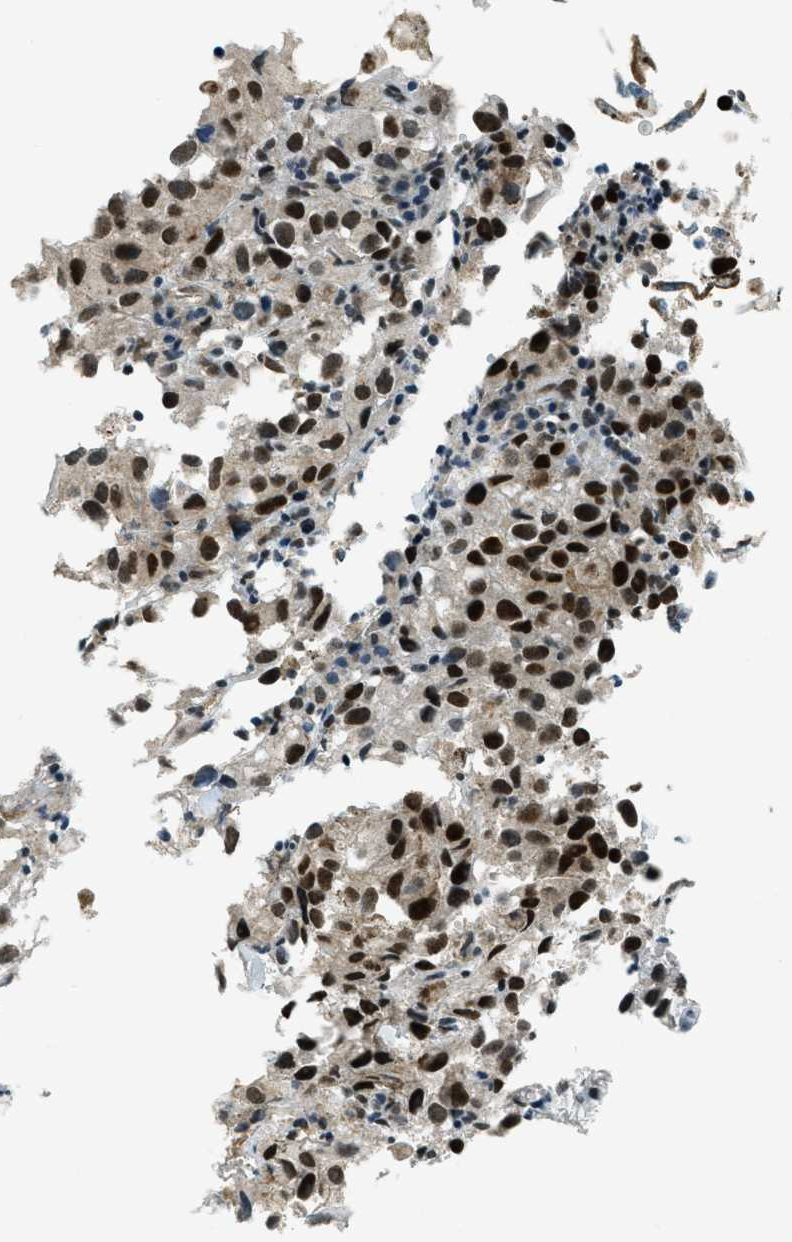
{"staining": {"intensity": "strong", "quantity": "<25%", "location": "nuclear"}, "tissue": "melanoma", "cell_type": "Tumor cells", "image_type": "cancer", "snomed": [{"axis": "morphology", "description": "Malignant melanoma, NOS"}, {"axis": "topography", "description": "Skin"}], "caption": "Tumor cells demonstrate medium levels of strong nuclear expression in approximately <25% of cells in human melanoma. The staining was performed using DAB (3,3'-diaminobenzidine) to visualize the protein expression in brown, while the nuclei were stained in blue with hematoxylin (Magnification: 20x).", "gene": "KLF6", "patient": {"sex": "female", "age": 104}}